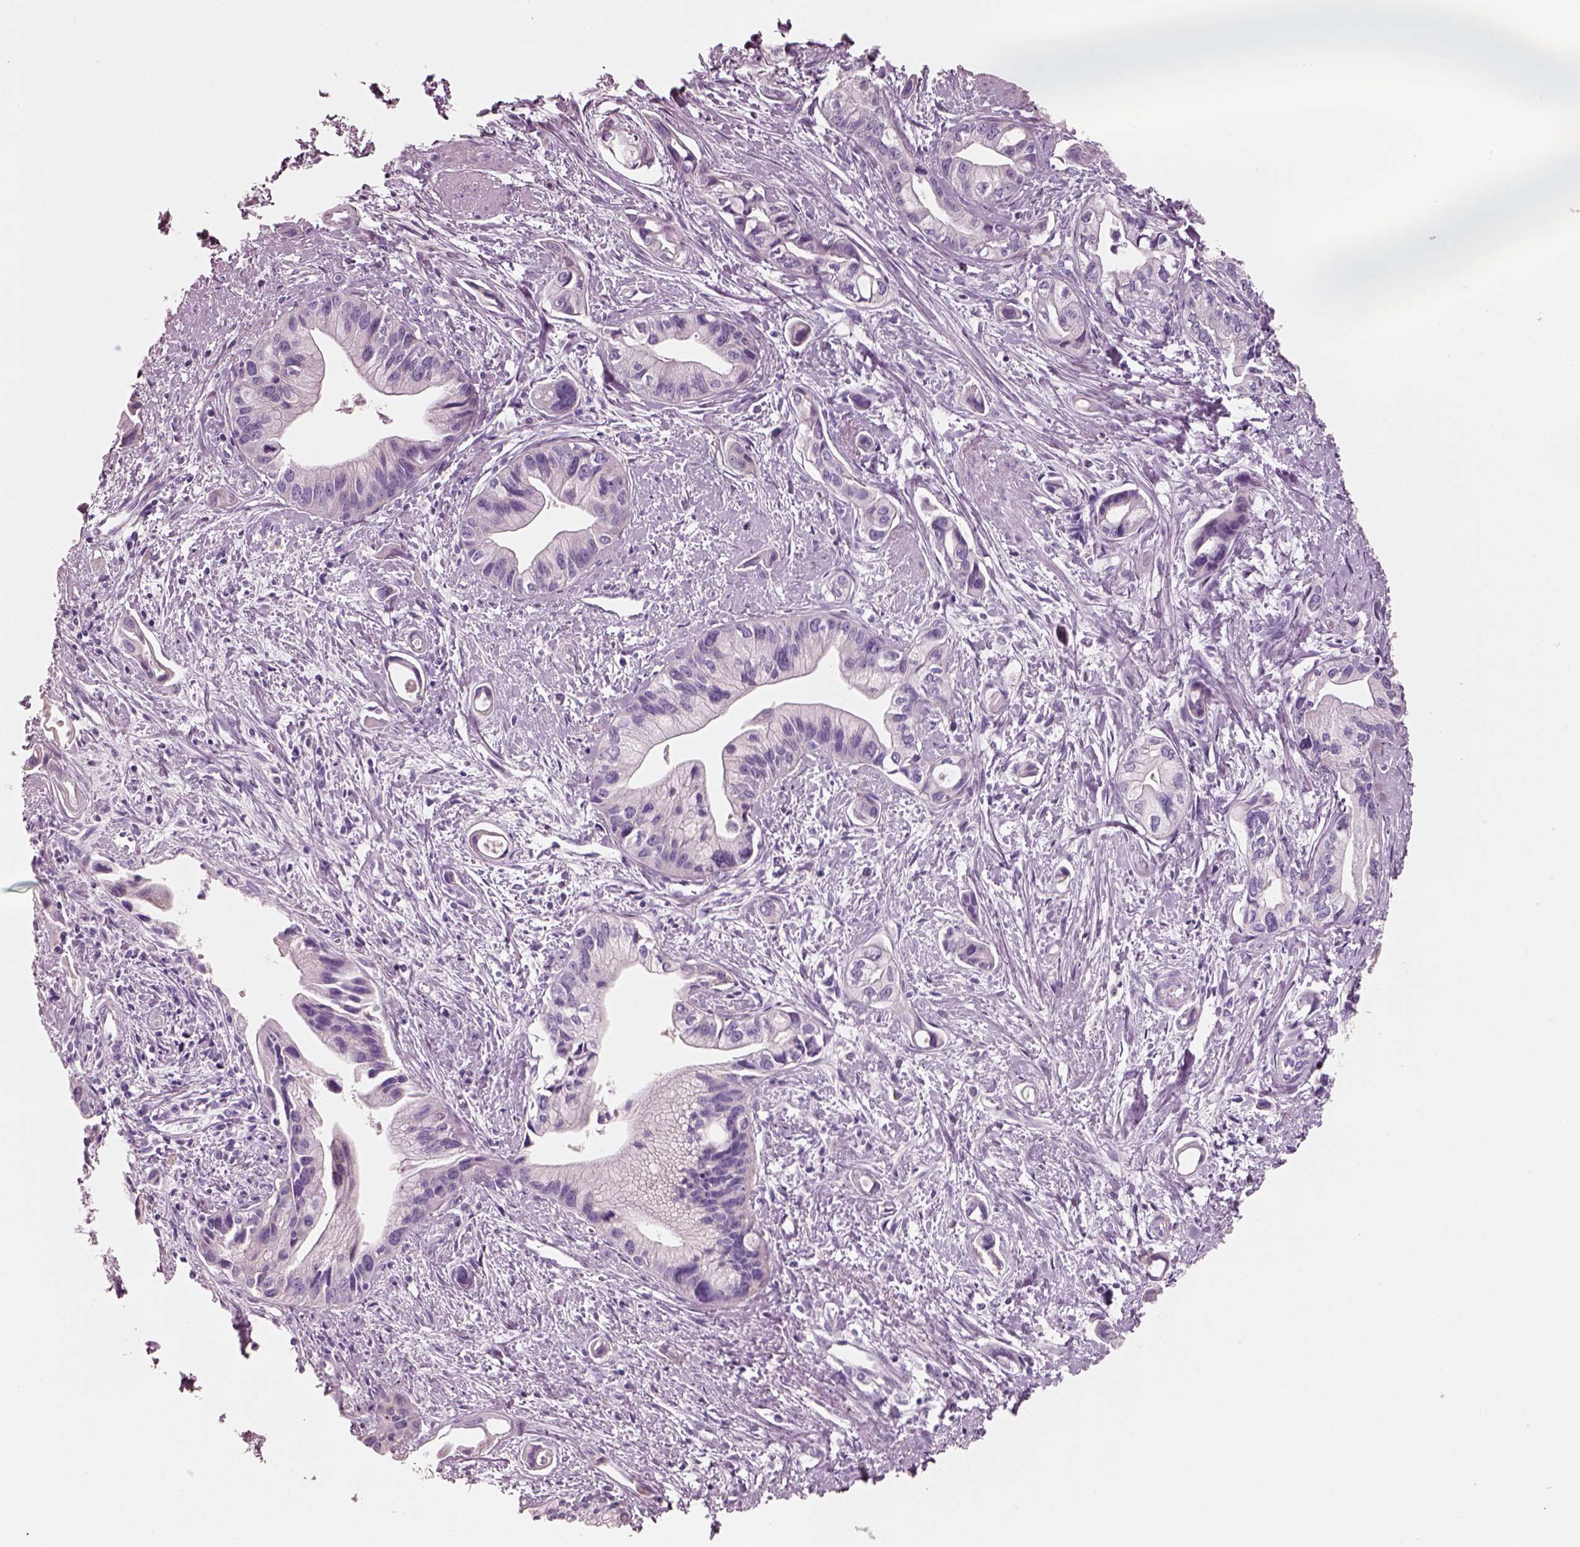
{"staining": {"intensity": "negative", "quantity": "none", "location": "none"}, "tissue": "pancreatic cancer", "cell_type": "Tumor cells", "image_type": "cancer", "snomed": [{"axis": "morphology", "description": "Adenocarcinoma, NOS"}, {"axis": "topography", "description": "Pancreas"}], "caption": "High power microscopy micrograph of an IHC image of pancreatic cancer, revealing no significant staining in tumor cells.", "gene": "PNOC", "patient": {"sex": "female", "age": 61}}